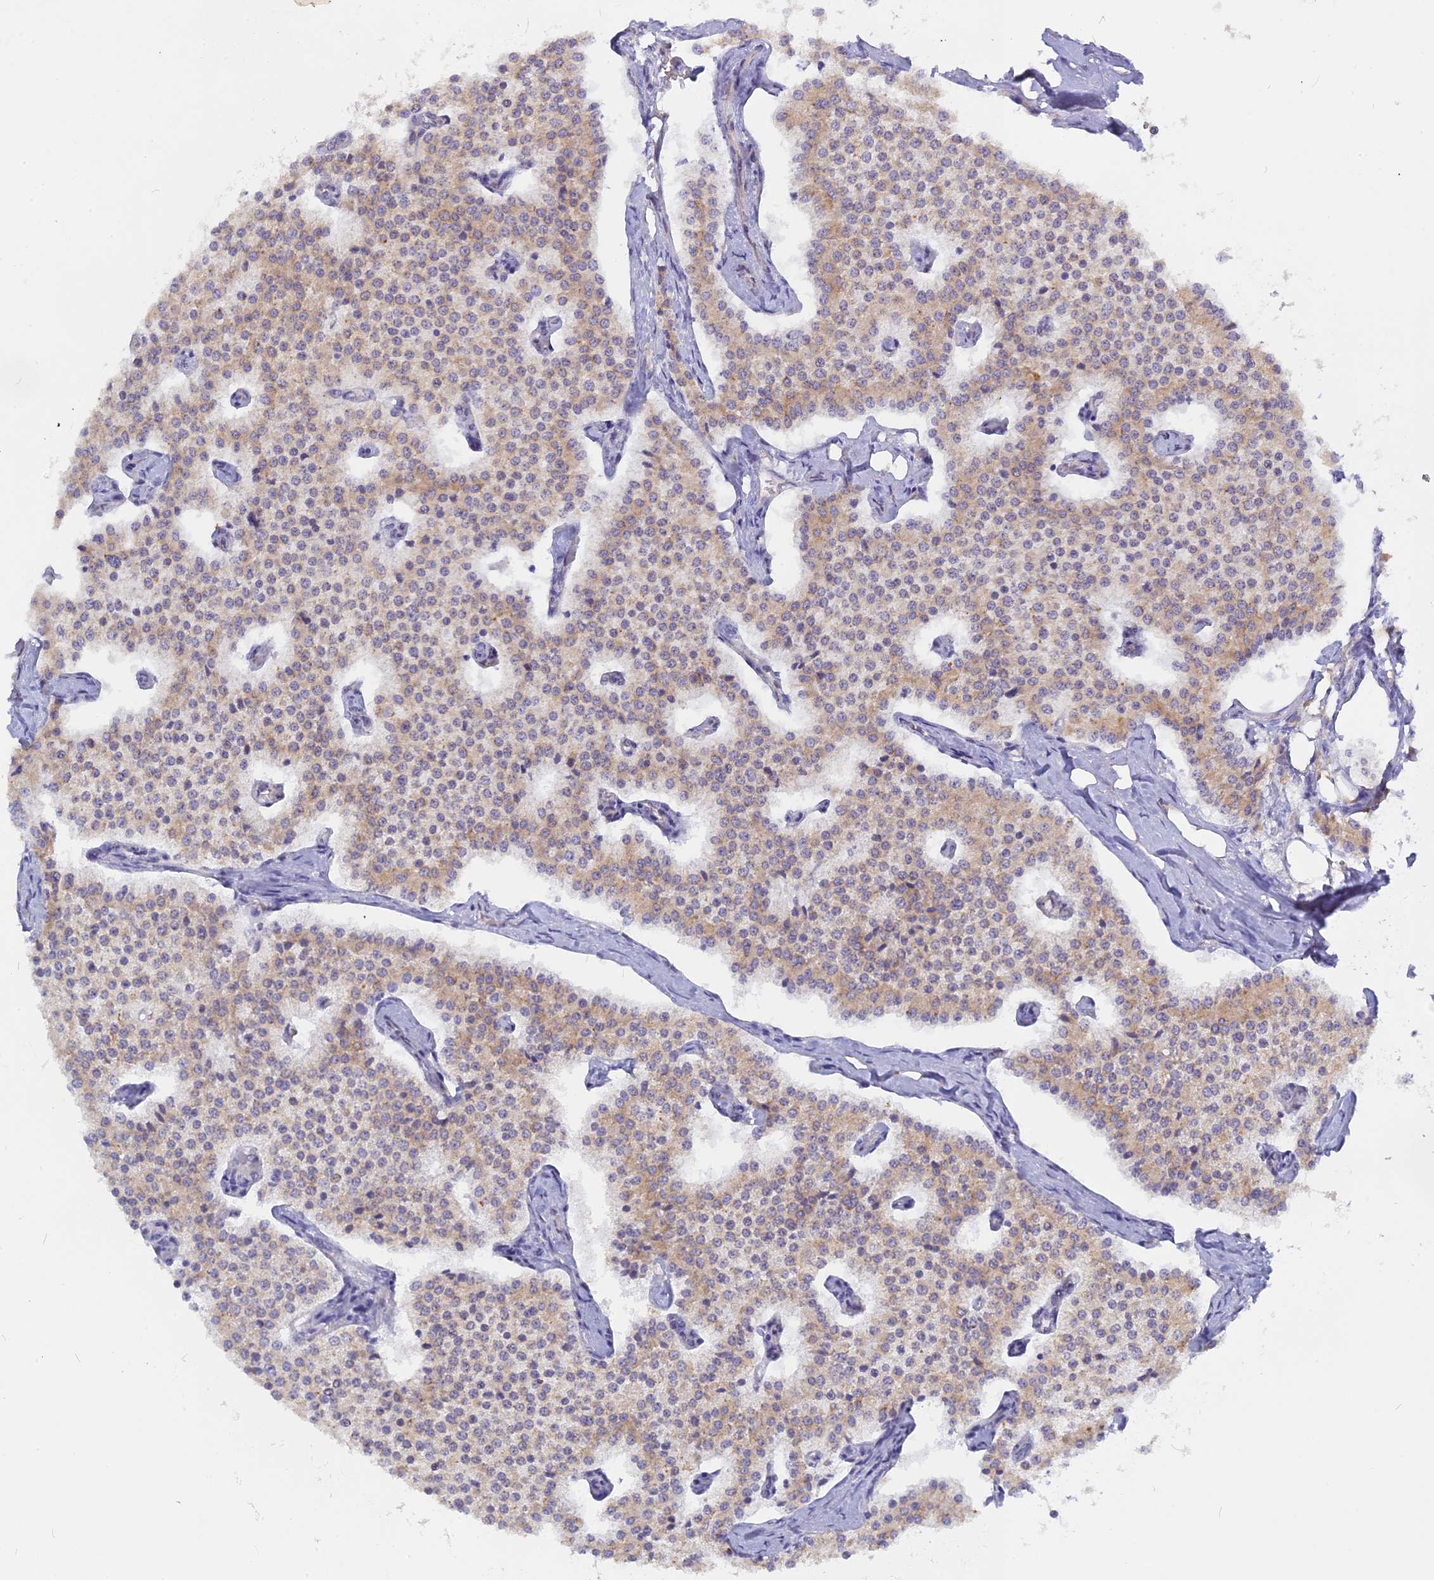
{"staining": {"intensity": "weak", "quantity": "25%-75%", "location": "cytoplasmic/membranous"}, "tissue": "carcinoid", "cell_type": "Tumor cells", "image_type": "cancer", "snomed": [{"axis": "morphology", "description": "Carcinoid, malignant, NOS"}, {"axis": "topography", "description": "Colon"}], "caption": "DAB immunohistochemical staining of carcinoid demonstrates weak cytoplasmic/membranous protein positivity in about 25%-75% of tumor cells.", "gene": "TLCD1", "patient": {"sex": "female", "age": 52}}